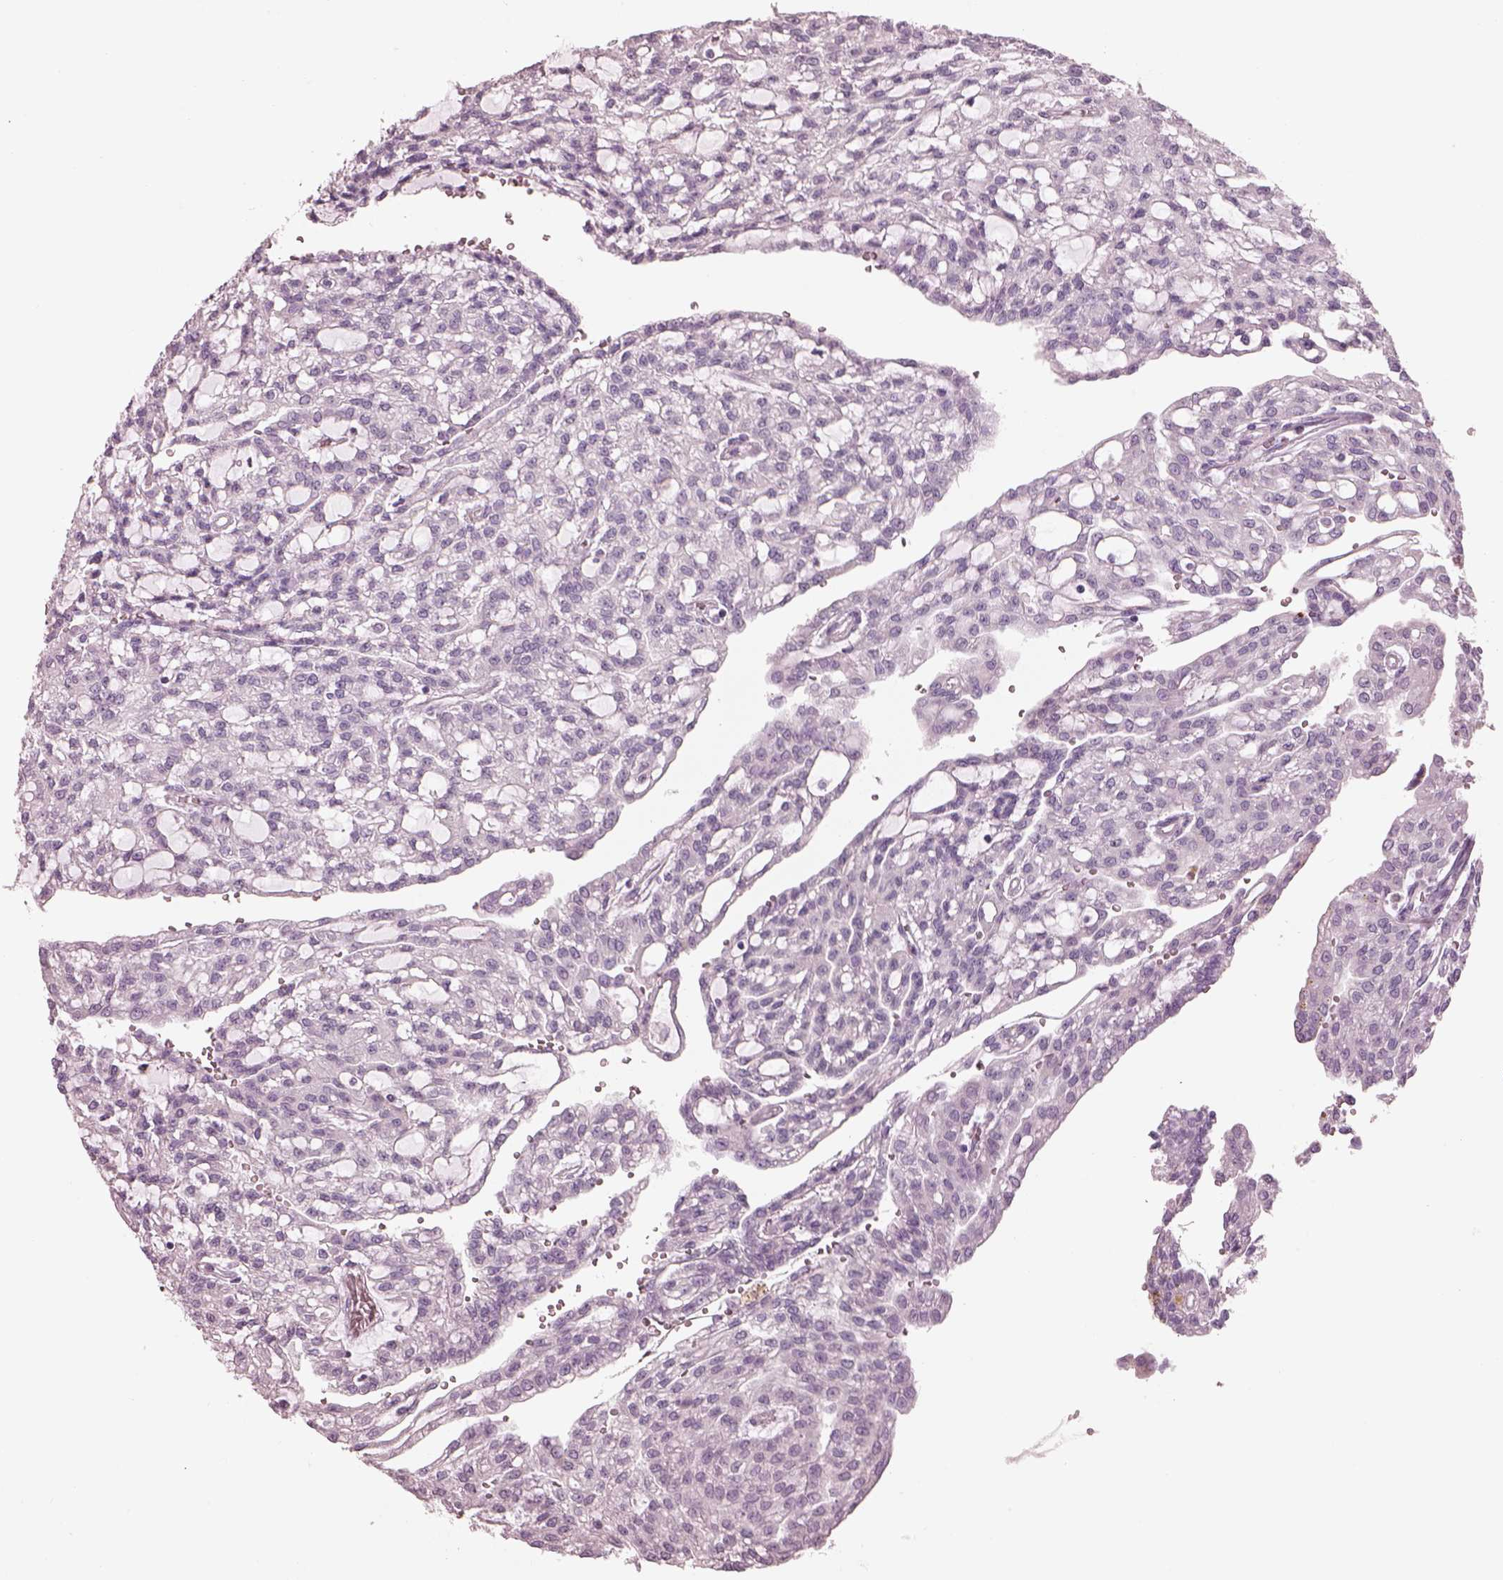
{"staining": {"intensity": "negative", "quantity": "none", "location": "none"}, "tissue": "renal cancer", "cell_type": "Tumor cells", "image_type": "cancer", "snomed": [{"axis": "morphology", "description": "Adenocarcinoma, NOS"}, {"axis": "topography", "description": "Kidney"}], "caption": "Renal adenocarcinoma was stained to show a protein in brown. There is no significant staining in tumor cells. (DAB (3,3'-diaminobenzidine) IHC with hematoxylin counter stain).", "gene": "RSPH9", "patient": {"sex": "male", "age": 63}}